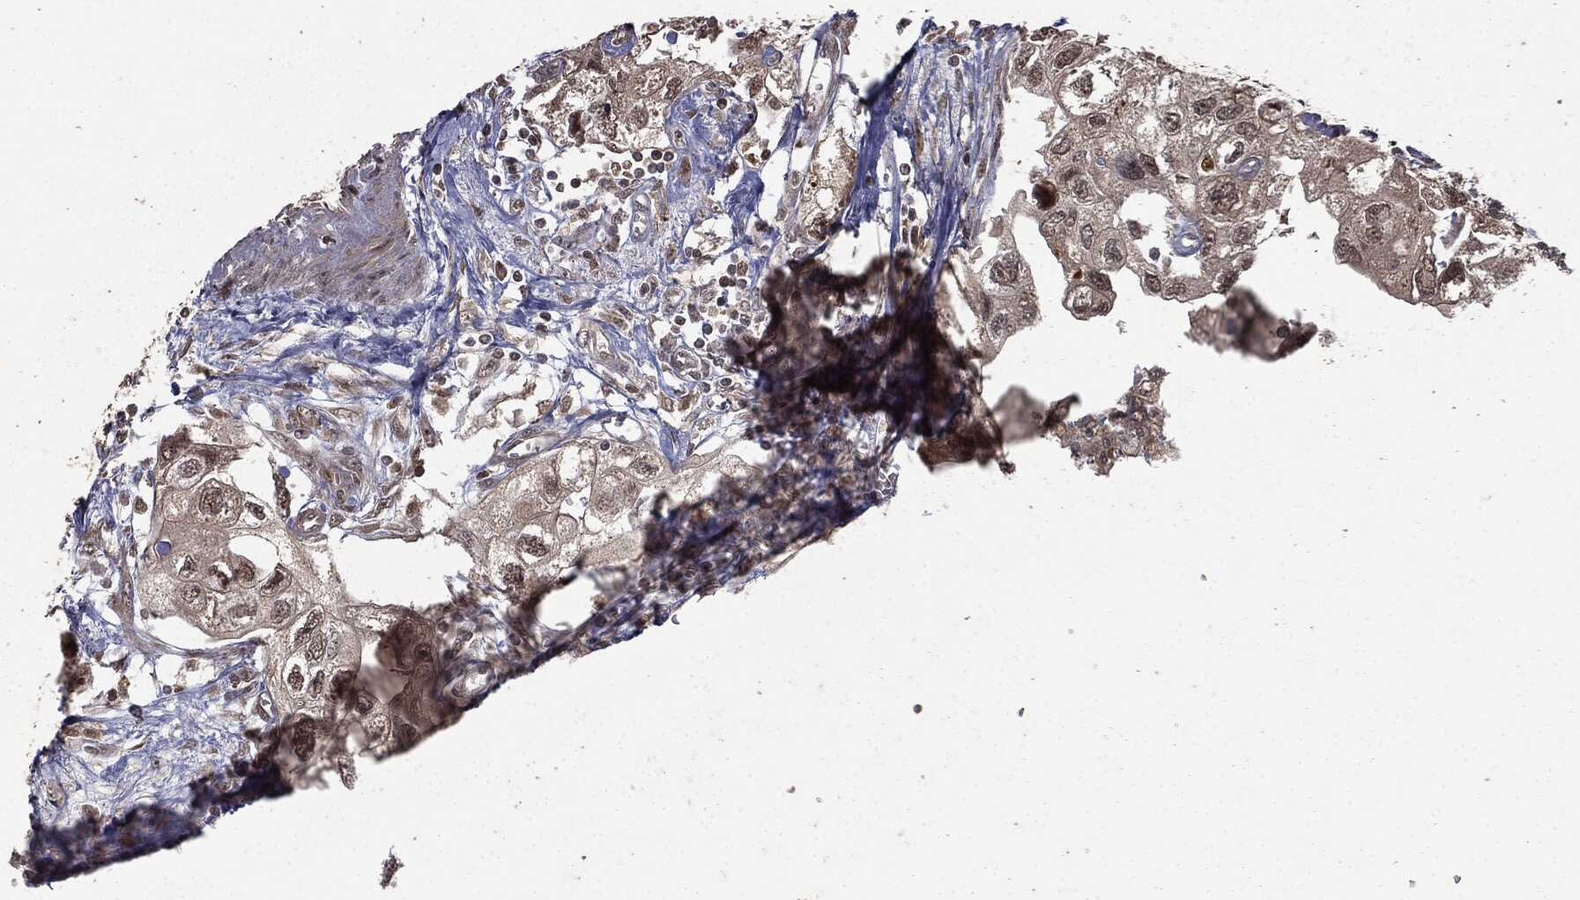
{"staining": {"intensity": "moderate", "quantity": "<25%", "location": "cytoplasmic/membranous,nuclear"}, "tissue": "urothelial cancer", "cell_type": "Tumor cells", "image_type": "cancer", "snomed": [{"axis": "morphology", "description": "Urothelial carcinoma, High grade"}, {"axis": "topography", "description": "Urinary bladder"}], "caption": "Moderate cytoplasmic/membranous and nuclear staining for a protein is appreciated in about <25% of tumor cells of urothelial carcinoma (high-grade) using immunohistochemistry.", "gene": "ZNHIT6", "patient": {"sex": "male", "age": 59}}